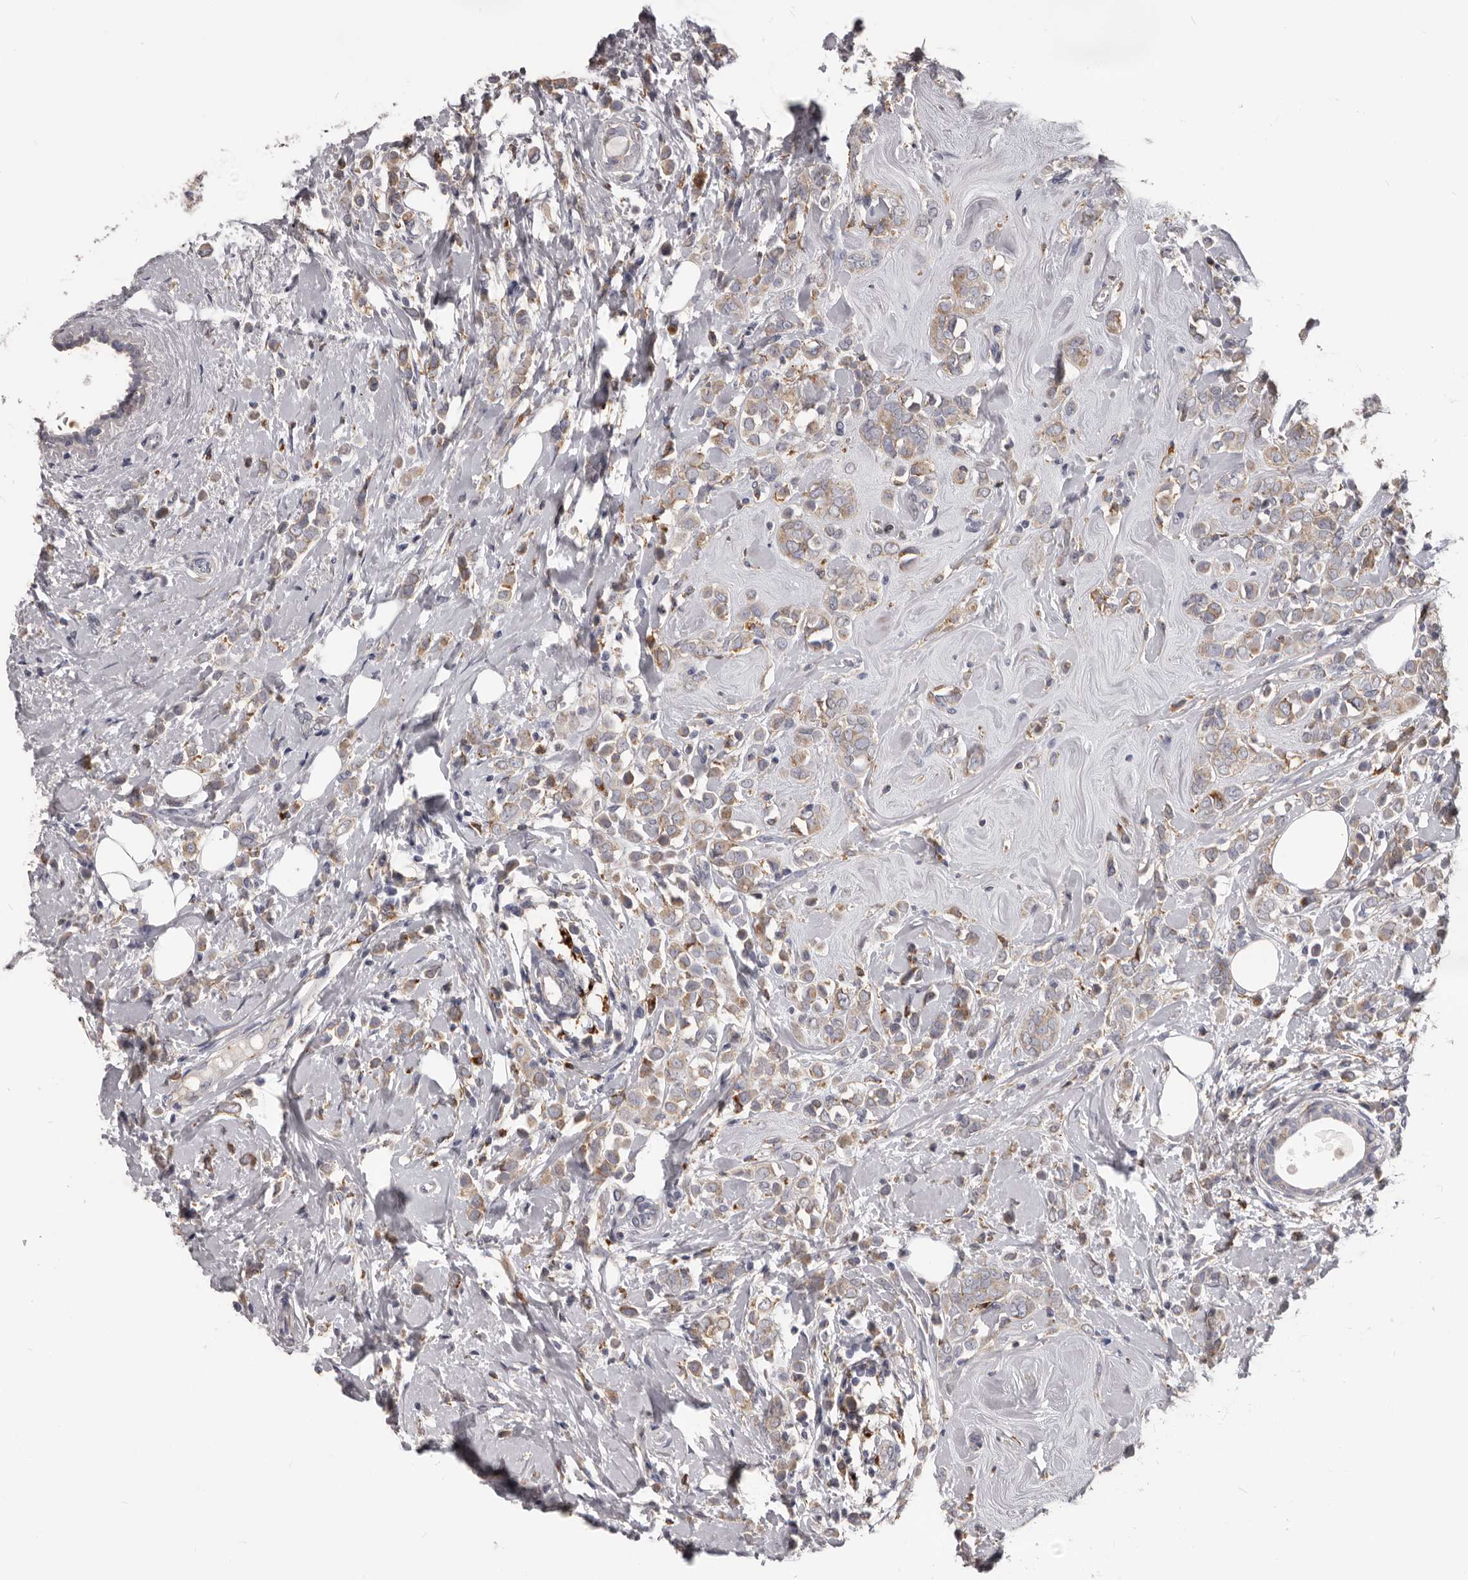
{"staining": {"intensity": "weak", "quantity": "25%-75%", "location": "cytoplasmic/membranous"}, "tissue": "breast cancer", "cell_type": "Tumor cells", "image_type": "cancer", "snomed": [{"axis": "morphology", "description": "Lobular carcinoma"}, {"axis": "topography", "description": "Breast"}], "caption": "The immunohistochemical stain labels weak cytoplasmic/membranous positivity in tumor cells of breast cancer (lobular carcinoma) tissue. (Stains: DAB (3,3'-diaminobenzidine) in brown, nuclei in blue, Microscopy: brightfield microscopy at high magnification).", "gene": "PI4K2A", "patient": {"sex": "female", "age": 47}}